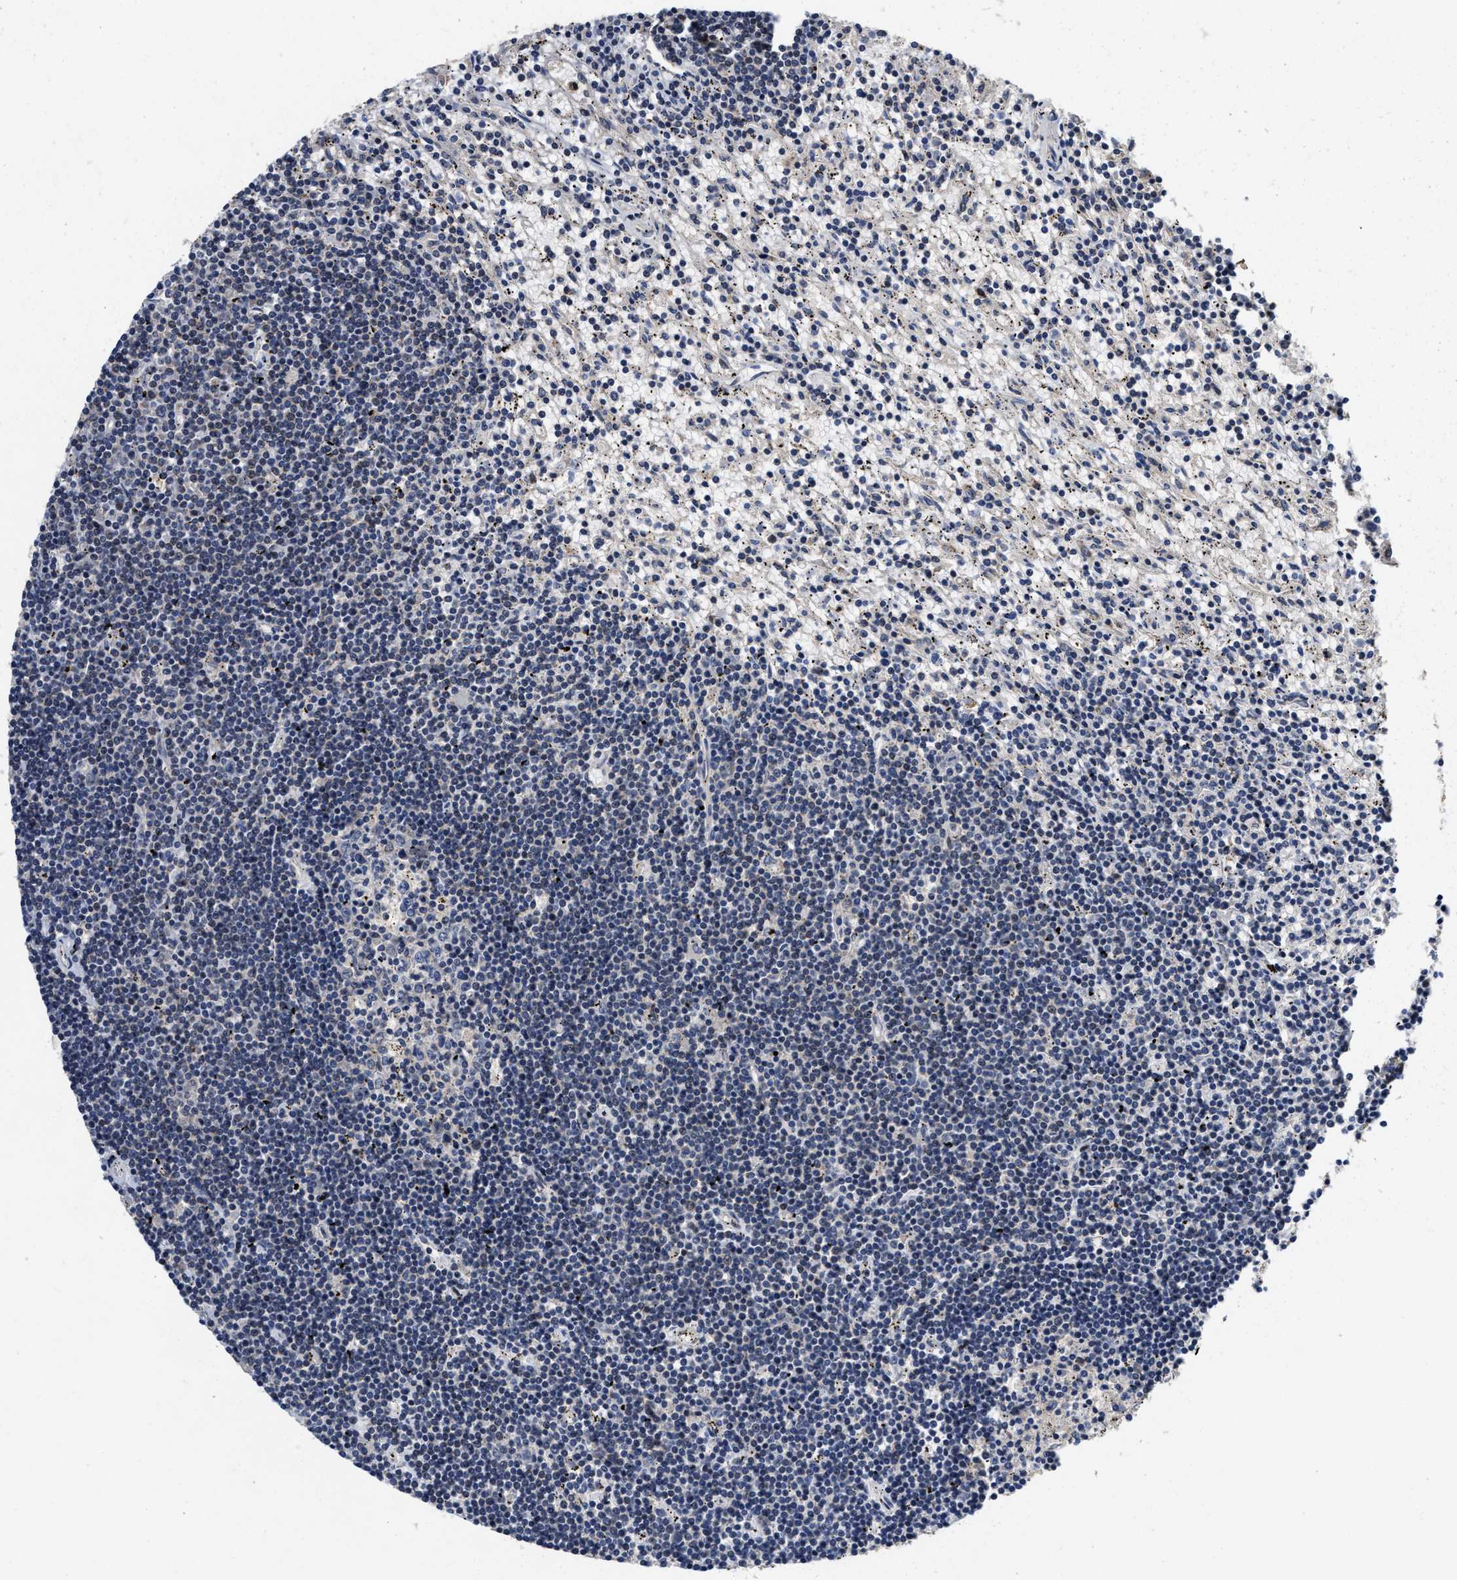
{"staining": {"intensity": "negative", "quantity": "none", "location": "none"}, "tissue": "lymphoma", "cell_type": "Tumor cells", "image_type": "cancer", "snomed": [{"axis": "morphology", "description": "Malignant lymphoma, non-Hodgkin's type, Low grade"}, {"axis": "topography", "description": "Spleen"}], "caption": "This is an IHC image of human malignant lymphoma, non-Hodgkin's type (low-grade). There is no expression in tumor cells.", "gene": "SCYL2", "patient": {"sex": "male", "age": 76}}